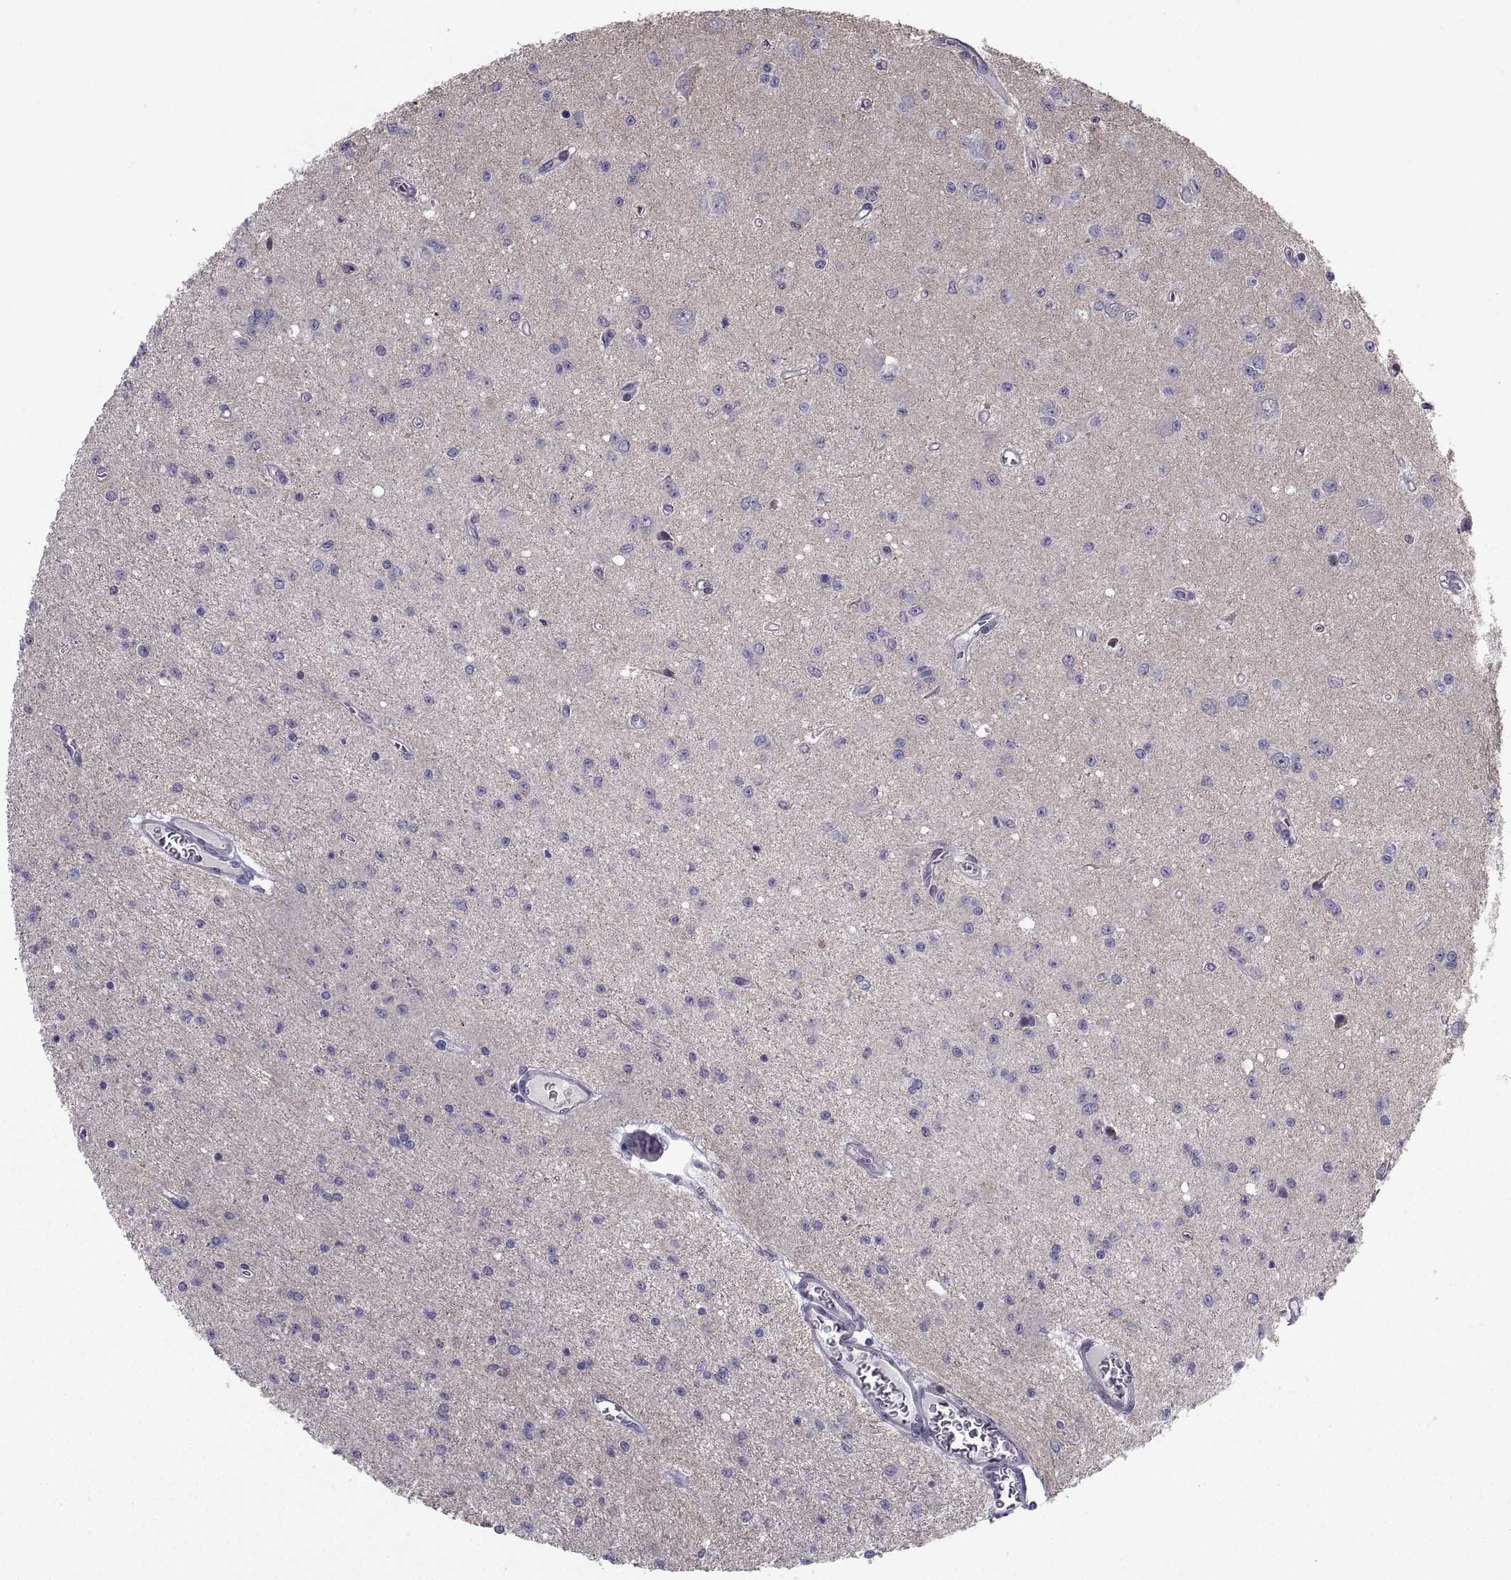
{"staining": {"intensity": "negative", "quantity": "none", "location": "none"}, "tissue": "glioma", "cell_type": "Tumor cells", "image_type": "cancer", "snomed": [{"axis": "morphology", "description": "Glioma, malignant, Low grade"}, {"axis": "topography", "description": "Brain"}], "caption": "An immunohistochemistry image of glioma is shown. There is no staining in tumor cells of glioma.", "gene": "ANO1", "patient": {"sex": "female", "age": 45}}